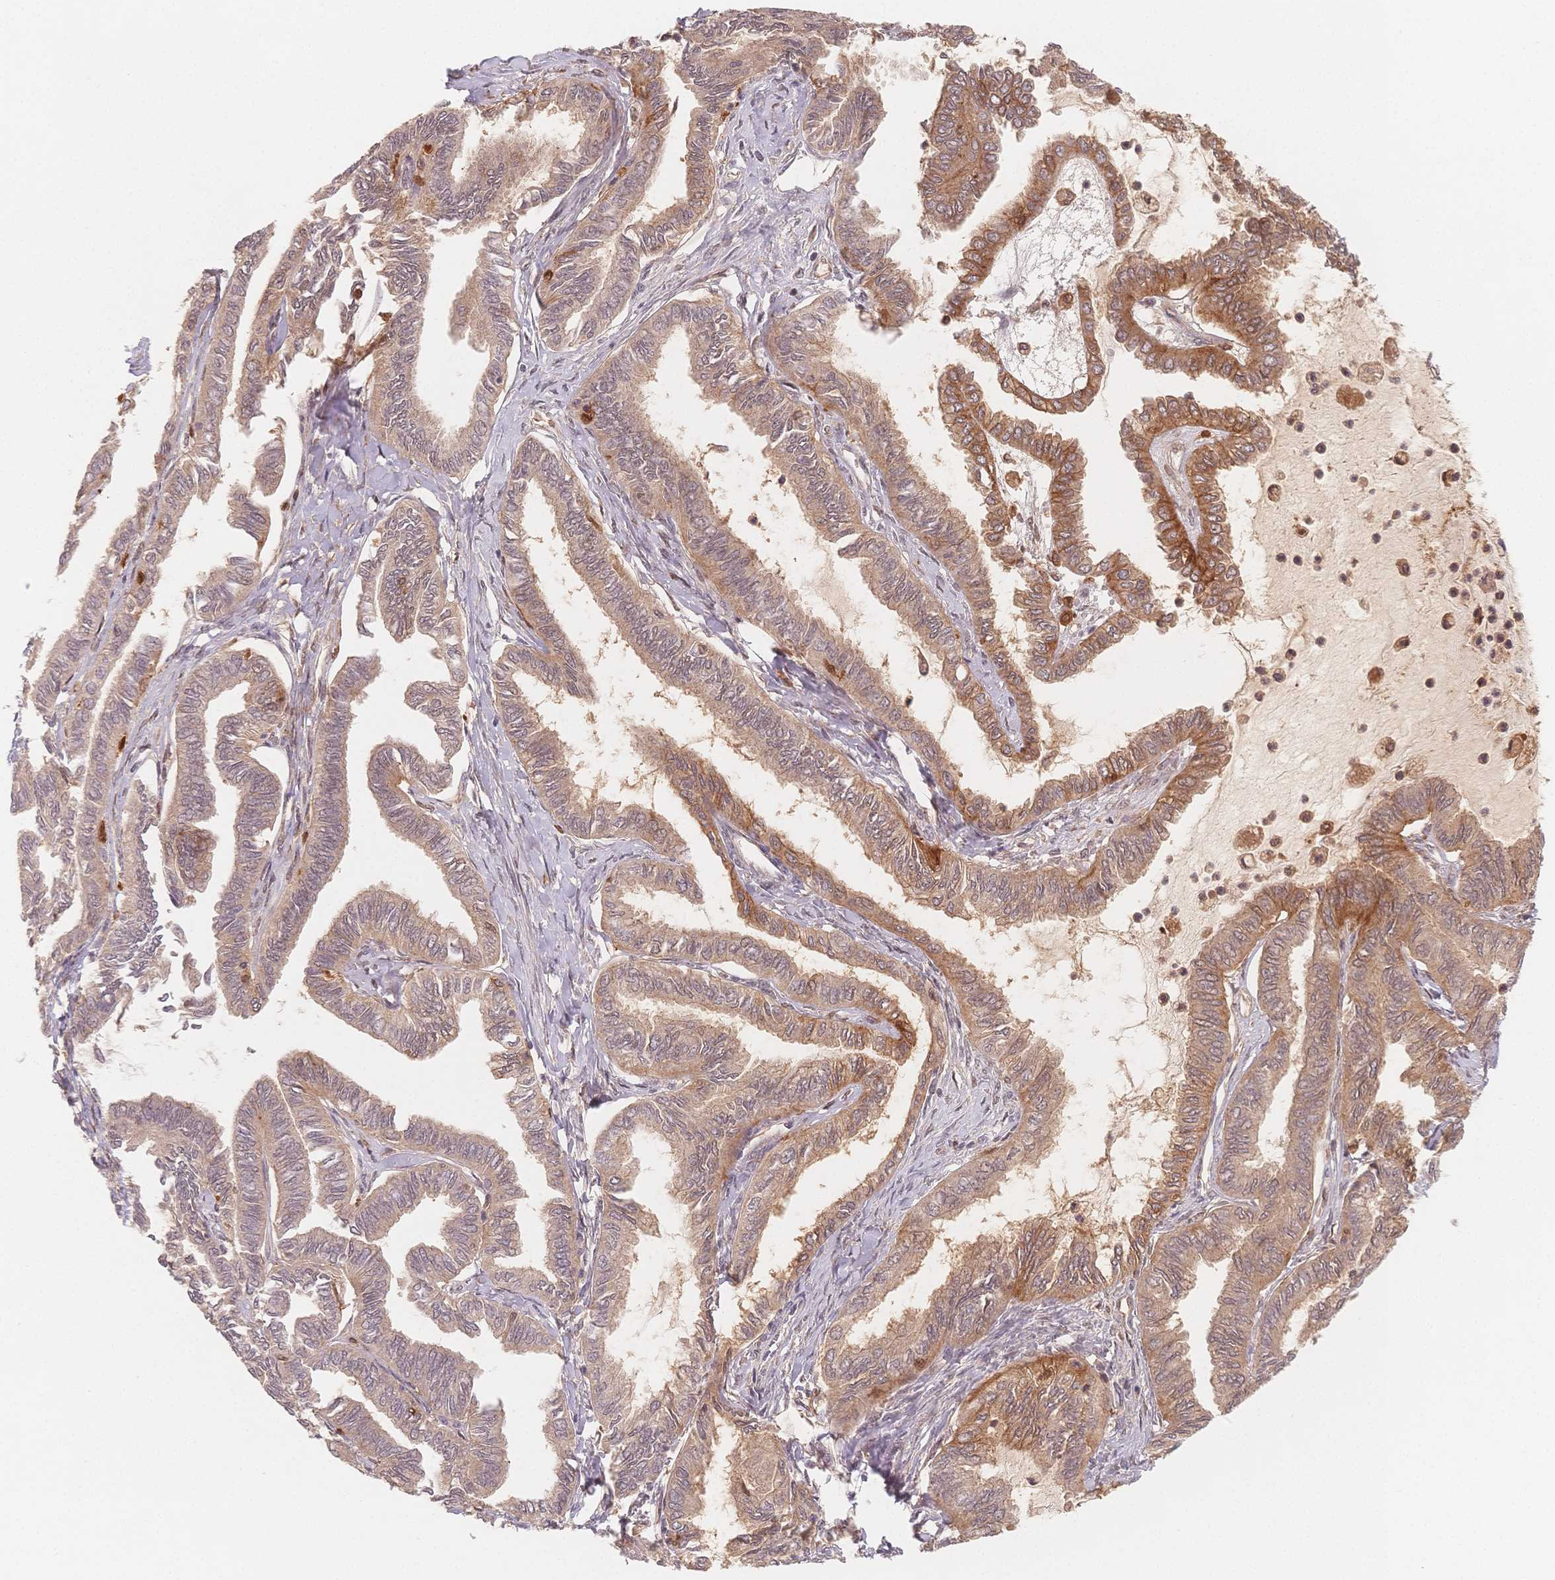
{"staining": {"intensity": "moderate", "quantity": "25%-75%", "location": "cytoplasmic/membranous"}, "tissue": "ovarian cancer", "cell_type": "Tumor cells", "image_type": "cancer", "snomed": [{"axis": "morphology", "description": "Carcinoma, endometroid"}, {"axis": "topography", "description": "Ovary"}], "caption": "This image exhibits ovarian endometroid carcinoma stained with immunohistochemistry (IHC) to label a protein in brown. The cytoplasmic/membranous of tumor cells show moderate positivity for the protein. Nuclei are counter-stained blue.", "gene": "C12orf75", "patient": {"sex": "female", "age": 70}}